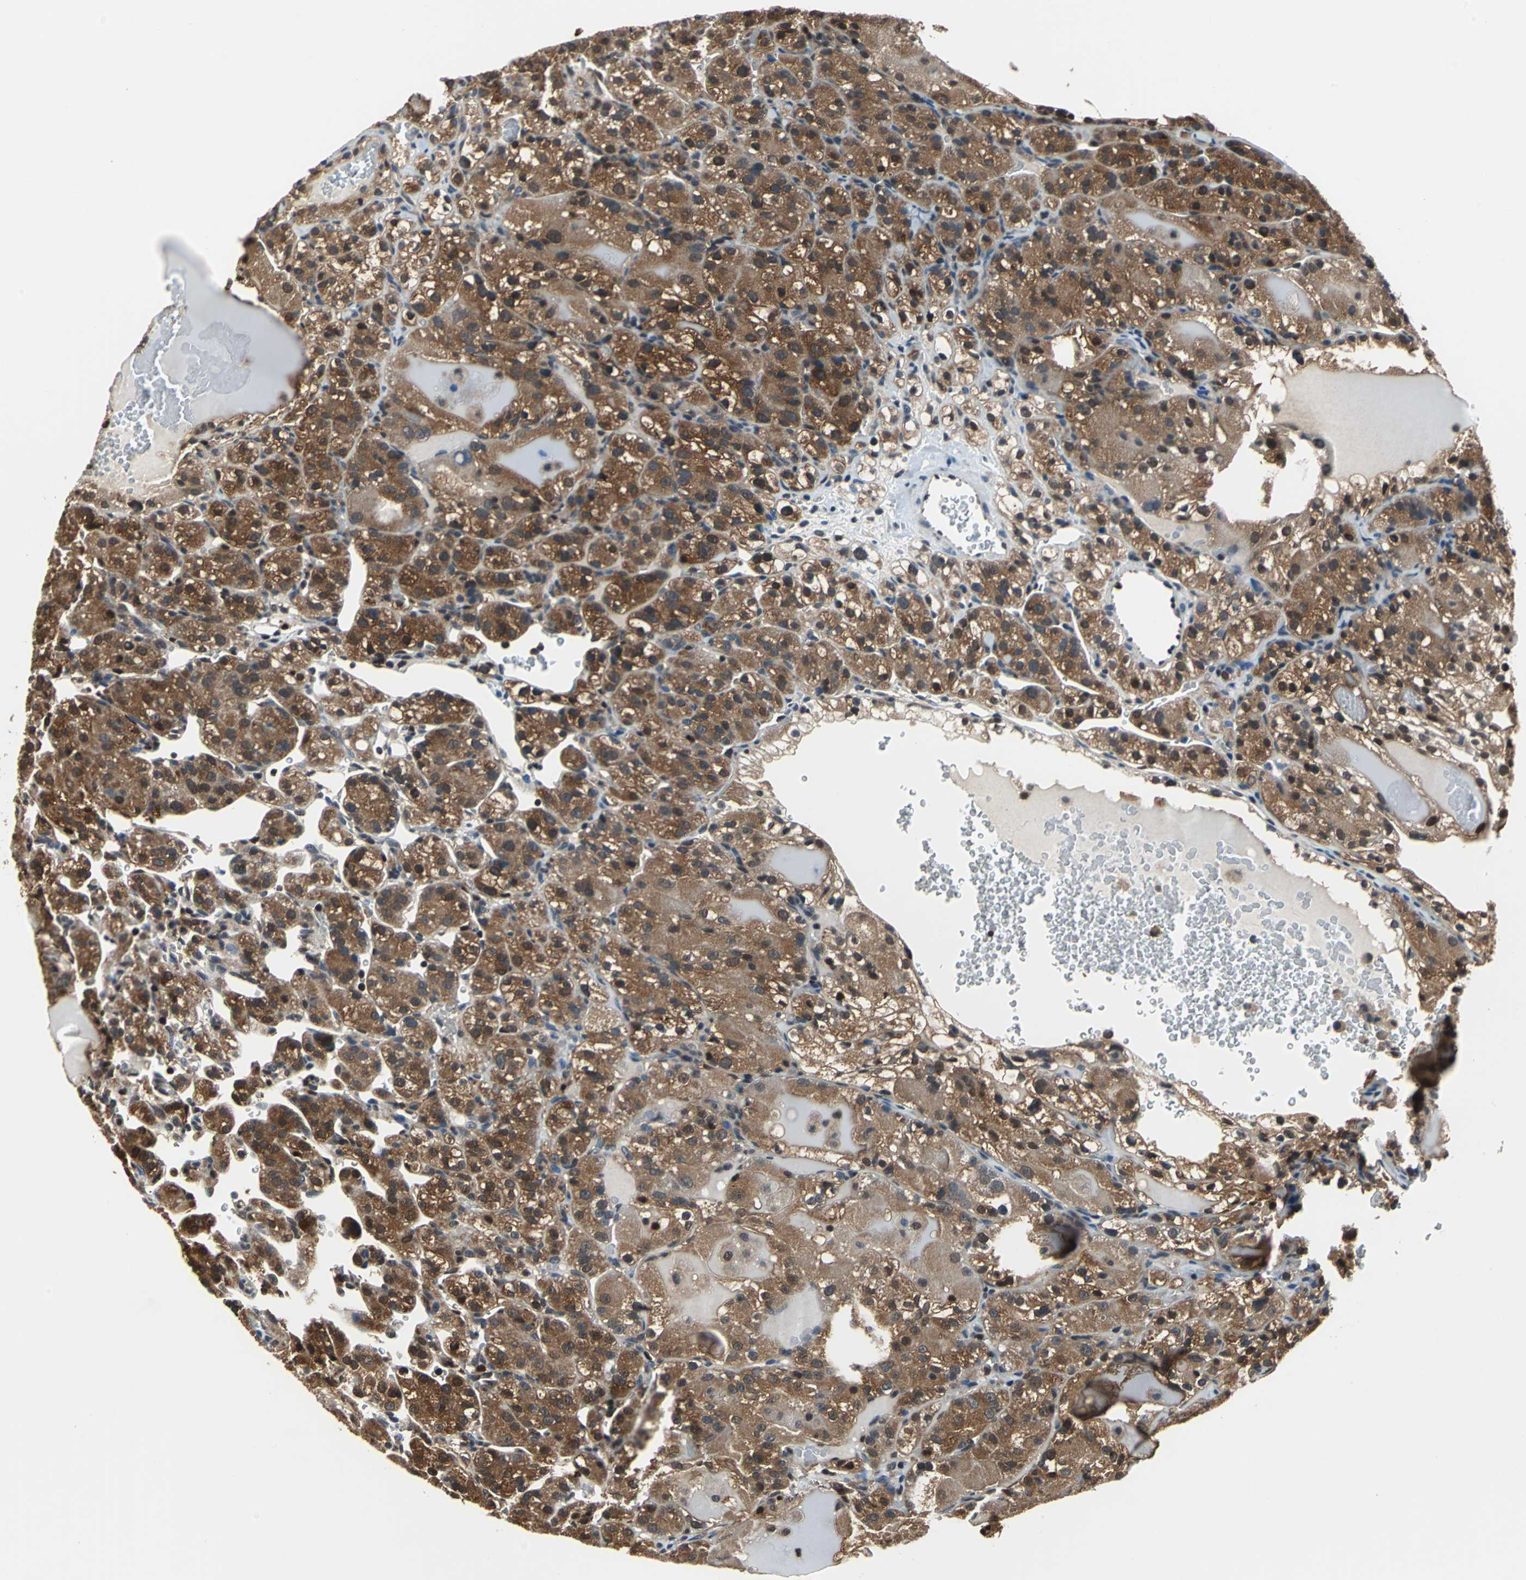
{"staining": {"intensity": "strong", "quantity": "25%-75%", "location": "cytoplasmic/membranous,nuclear"}, "tissue": "renal cancer", "cell_type": "Tumor cells", "image_type": "cancer", "snomed": [{"axis": "morphology", "description": "Normal tissue, NOS"}, {"axis": "morphology", "description": "Adenocarcinoma, NOS"}, {"axis": "topography", "description": "Kidney"}], "caption": "Immunohistochemical staining of human renal cancer (adenocarcinoma) shows strong cytoplasmic/membranous and nuclear protein positivity in about 25%-75% of tumor cells.", "gene": "PSME1", "patient": {"sex": "male", "age": 61}}